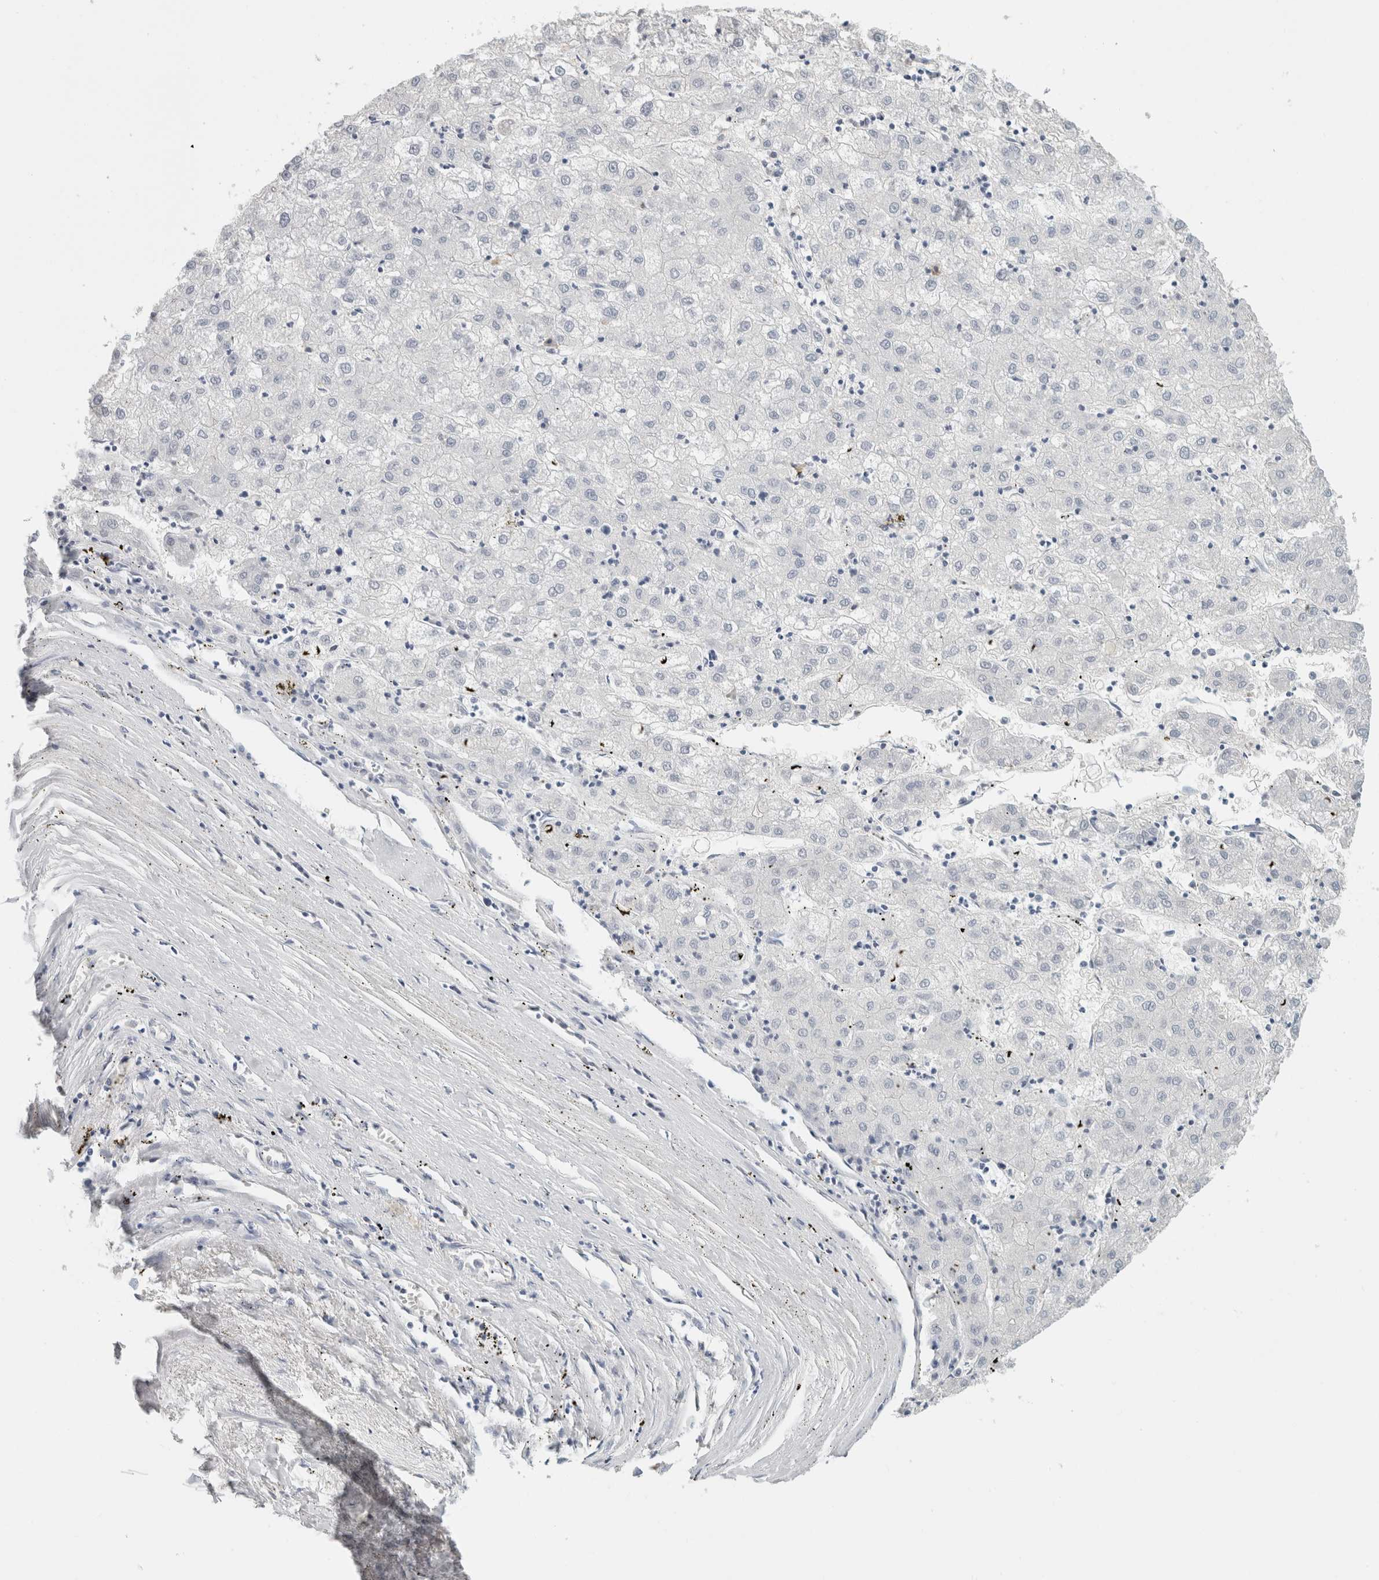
{"staining": {"intensity": "negative", "quantity": "none", "location": "none"}, "tissue": "liver cancer", "cell_type": "Tumor cells", "image_type": "cancer", "snomed": [{"axis": "morphology", "description": "Carcinoma, Hepatocellular, NOS"}, {"axis": "topography", "description": "Liver"}], "caption": "Hepatocellular carcinoma (liver) was stained to show a protein in brown. There is no significant expression in tumor cells.", "gene": "TSPAN8", "patient": {"sex": "male", "age": 72}}